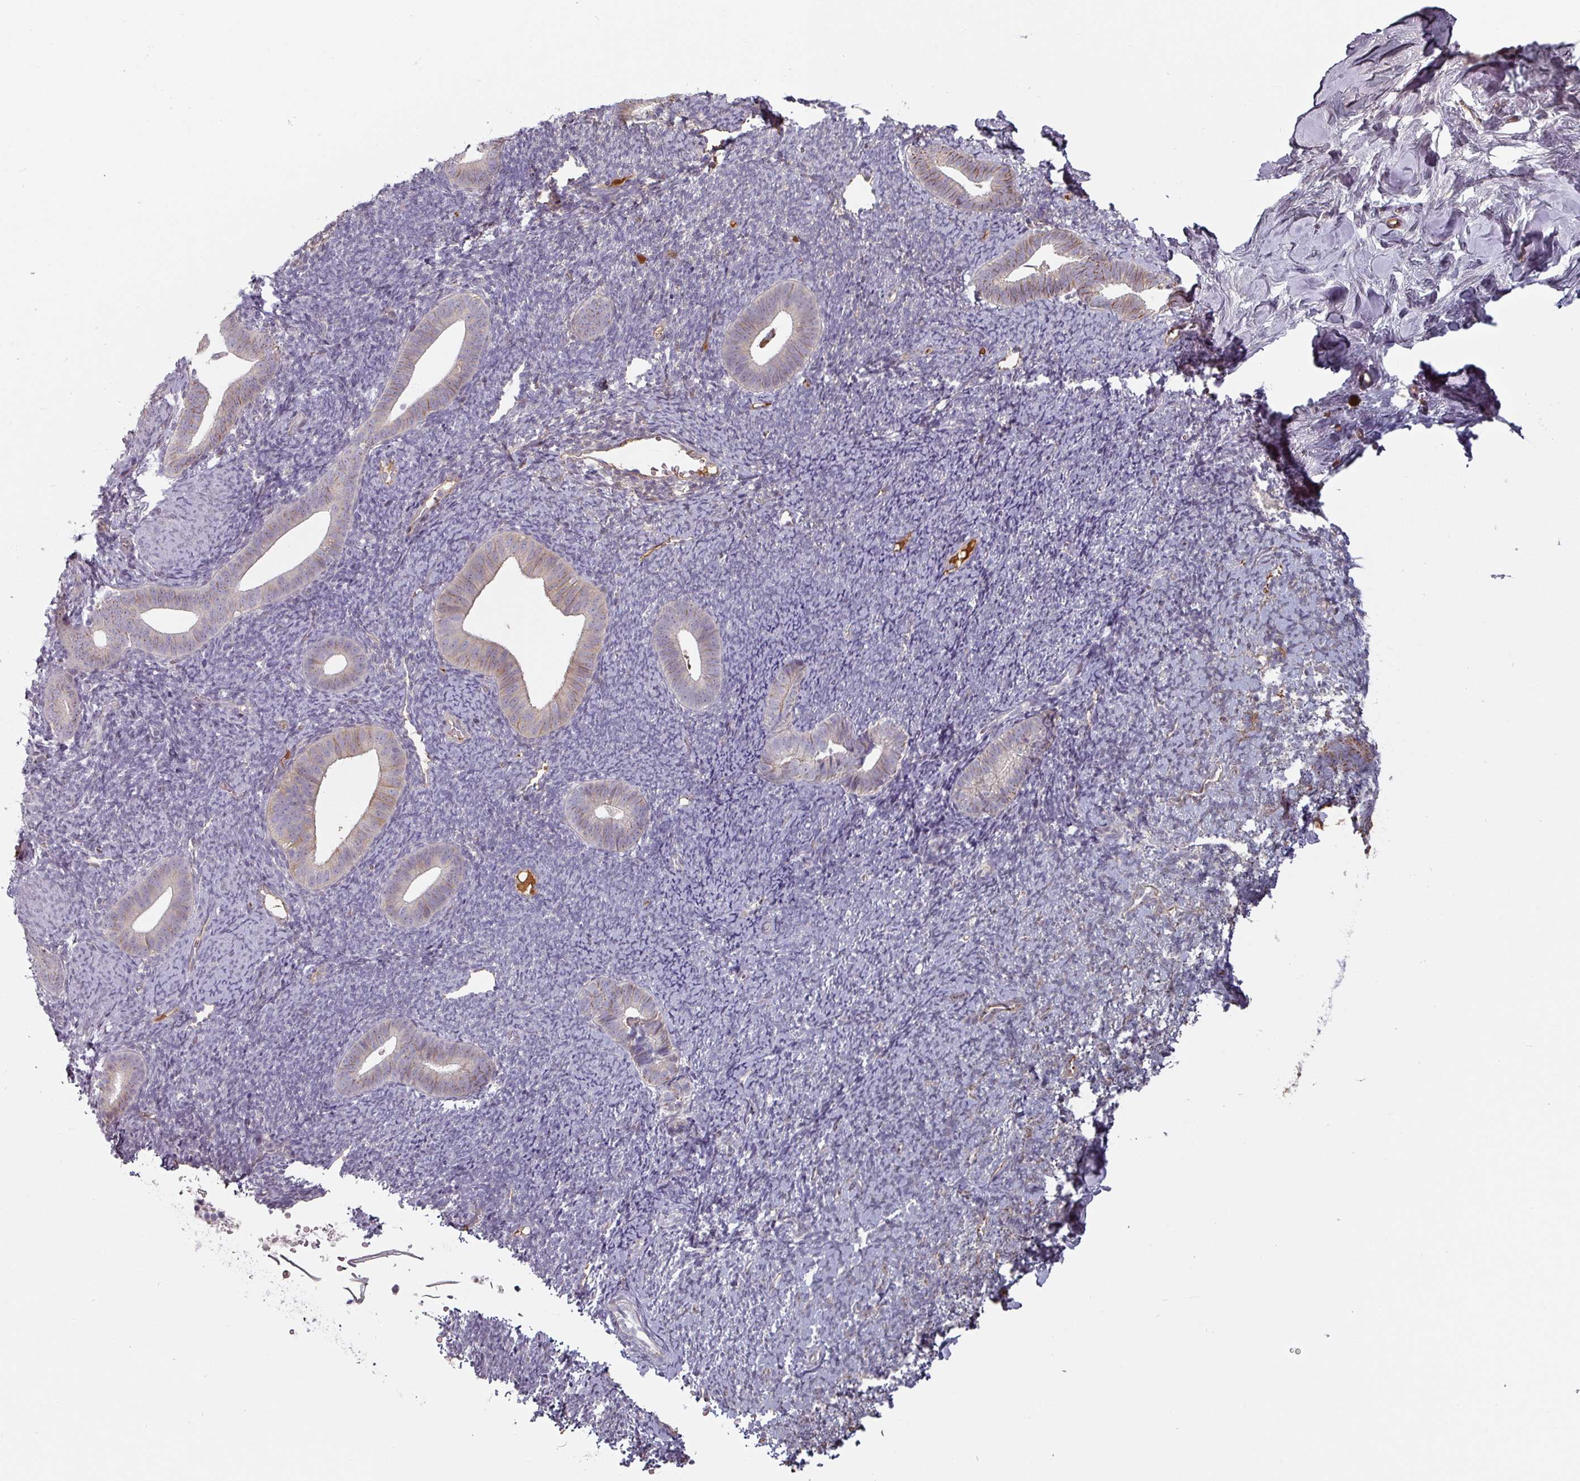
{"staining": {"intensity": "negative", "quantity": "none", "location": "none"}, "tissue": "endometrium", "cell_type": "Cells in endometrial stroma", "image_type": "normal", "snomed": [{"axis": "morphology", "description": "Normal tissue, NOS"}, {"axis": "topography", "description": "Endometrium"}], "caption": "Immunohistochemical staining of normal human endometrium displays no significant staining in cells in endometrial stroma. The staining is performed using DAB brown chromogen with nuclei counter-stained in using hematoxylin.", "gene": "CEP78", "patient": {"sex": "female", "age": 39}}